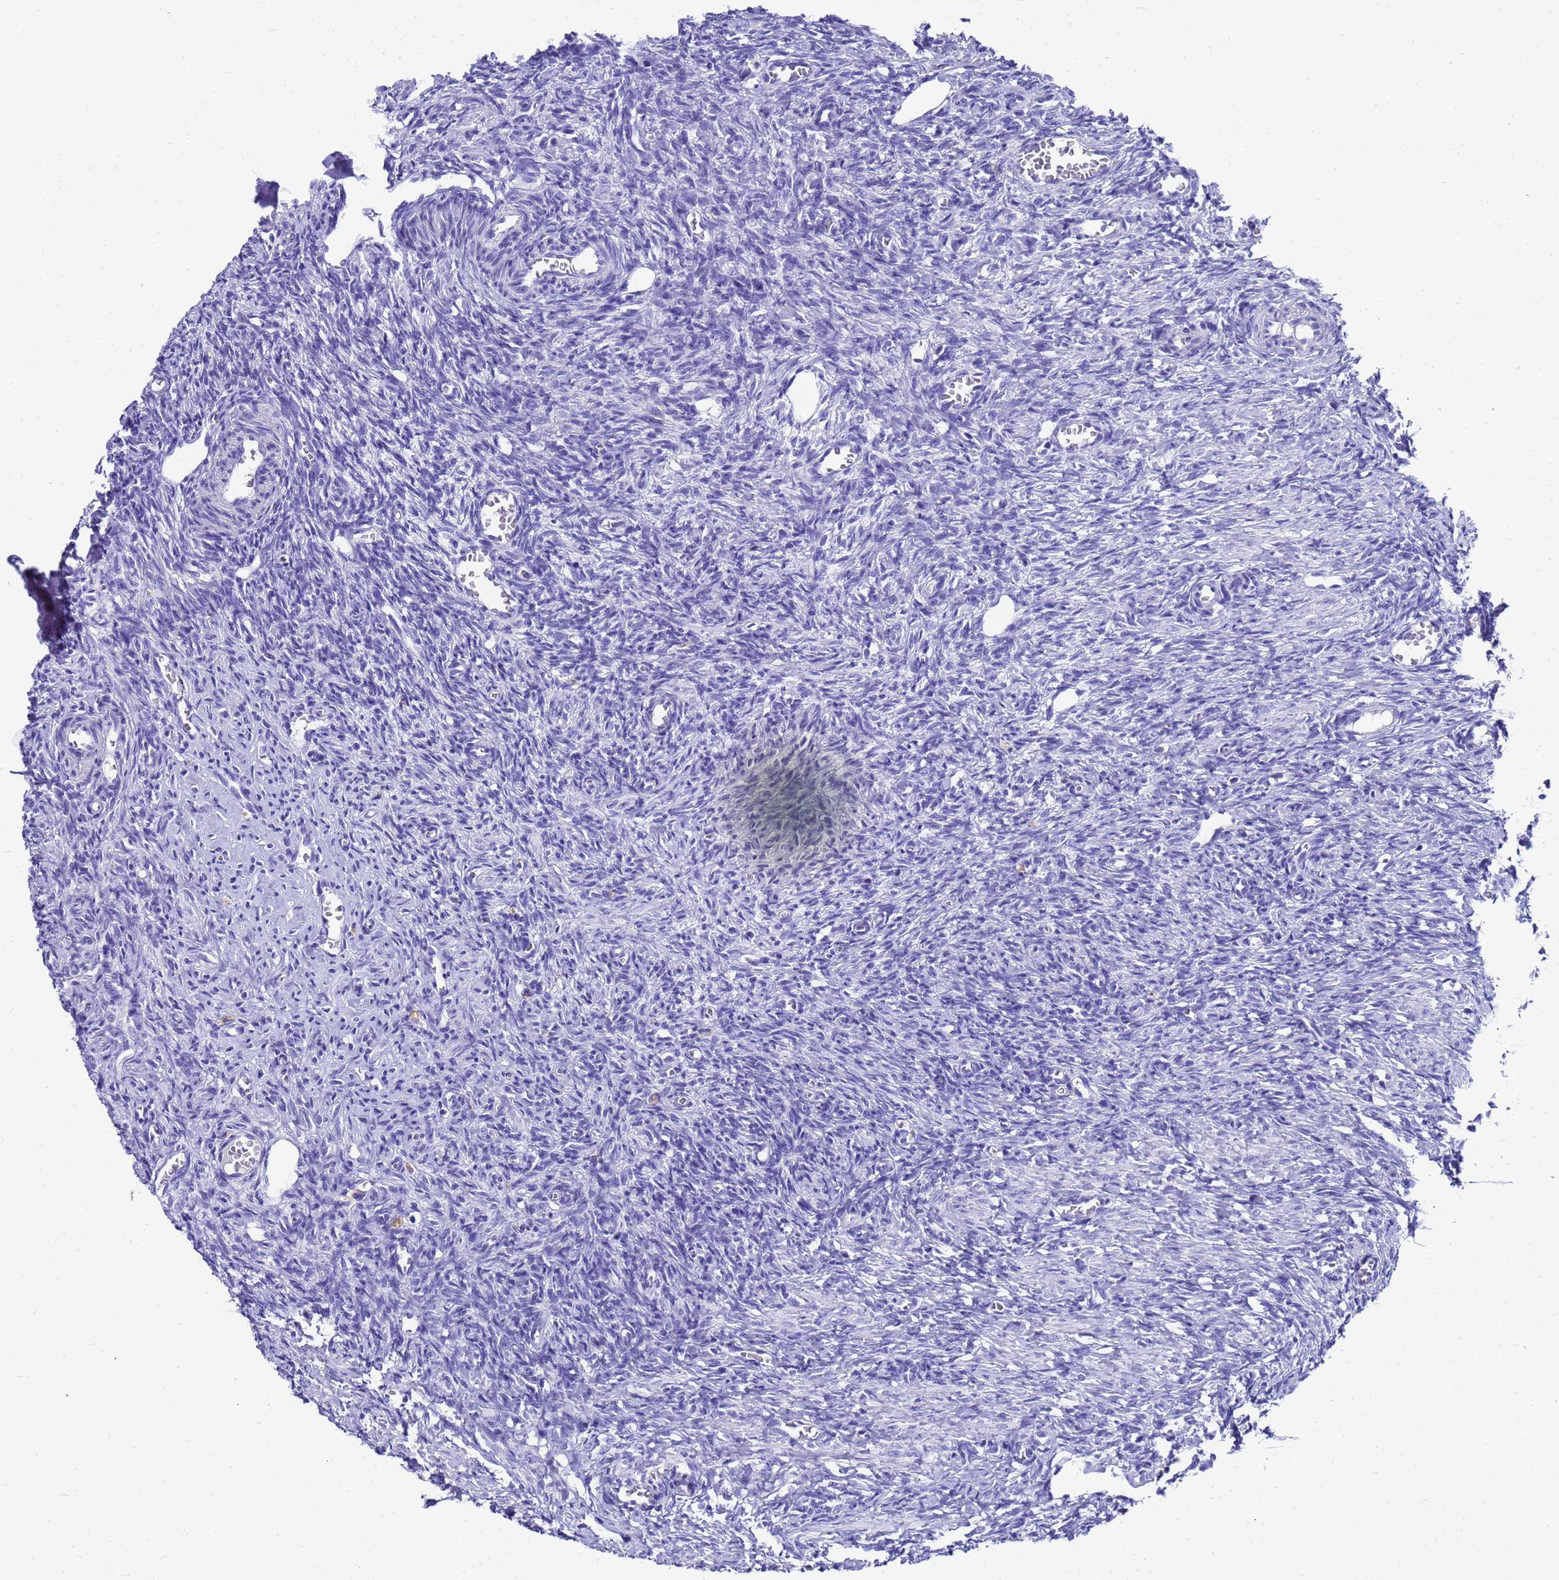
{"staining": {"intensity": "negative", "quantity": "none", "location": "none"}, "tissue": "ovary", "cell_type": "Follicle cells", "image_type": "normal", "snomed": [{"axis": "morphology", "description": "Normal tissue, NOS"}, {"axis": "topography", "description": "Ovary"}], "caption": "There is no significant expression in follicle cells of ovary.", "gene": "MS4A13", "patient": {"sex": "female", "age": 27}}